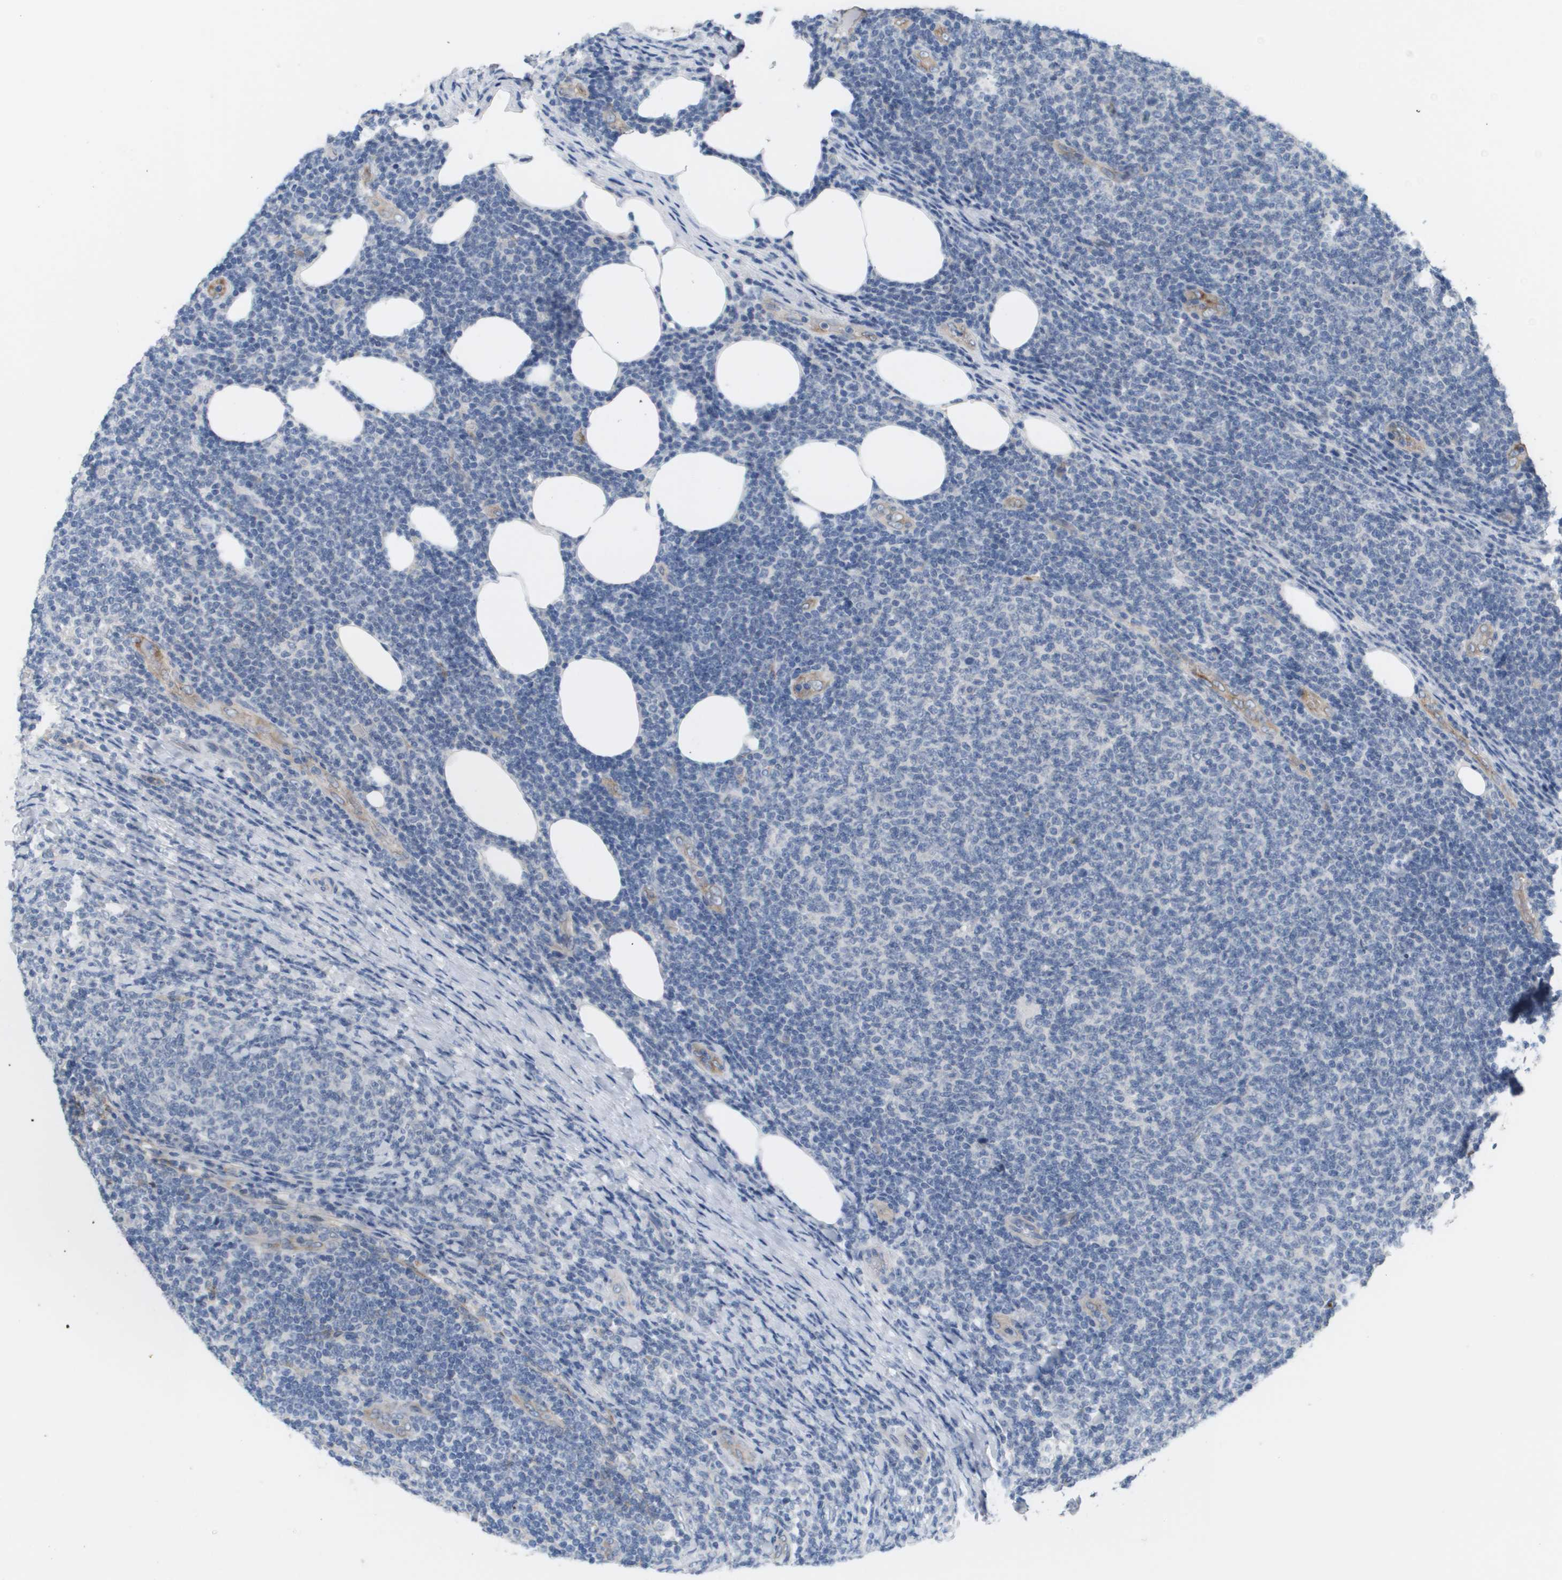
{"staining": {"intensity": "negative", "quantity": "none", "location": "none"}, "tissue": "lymphoma", "cell_type": "Tumor cells", "image_type": "cancer", "snomed": [{"axis": "morphology", "description": "Malignant lymphoma, non-Hodgkin's type, Low grade"}, {"axis": "topography", "description": "Lymph node"}], "caption": "Immunohistochemistry histopathology image of malignant lymphoma, non-Hodgkin's type (low-grade) stained for a protein (brown), which demonstrates no staining in tumor cells.", "gene": "ANGPT2", "patient": {"sex": "male", "age": 66}}